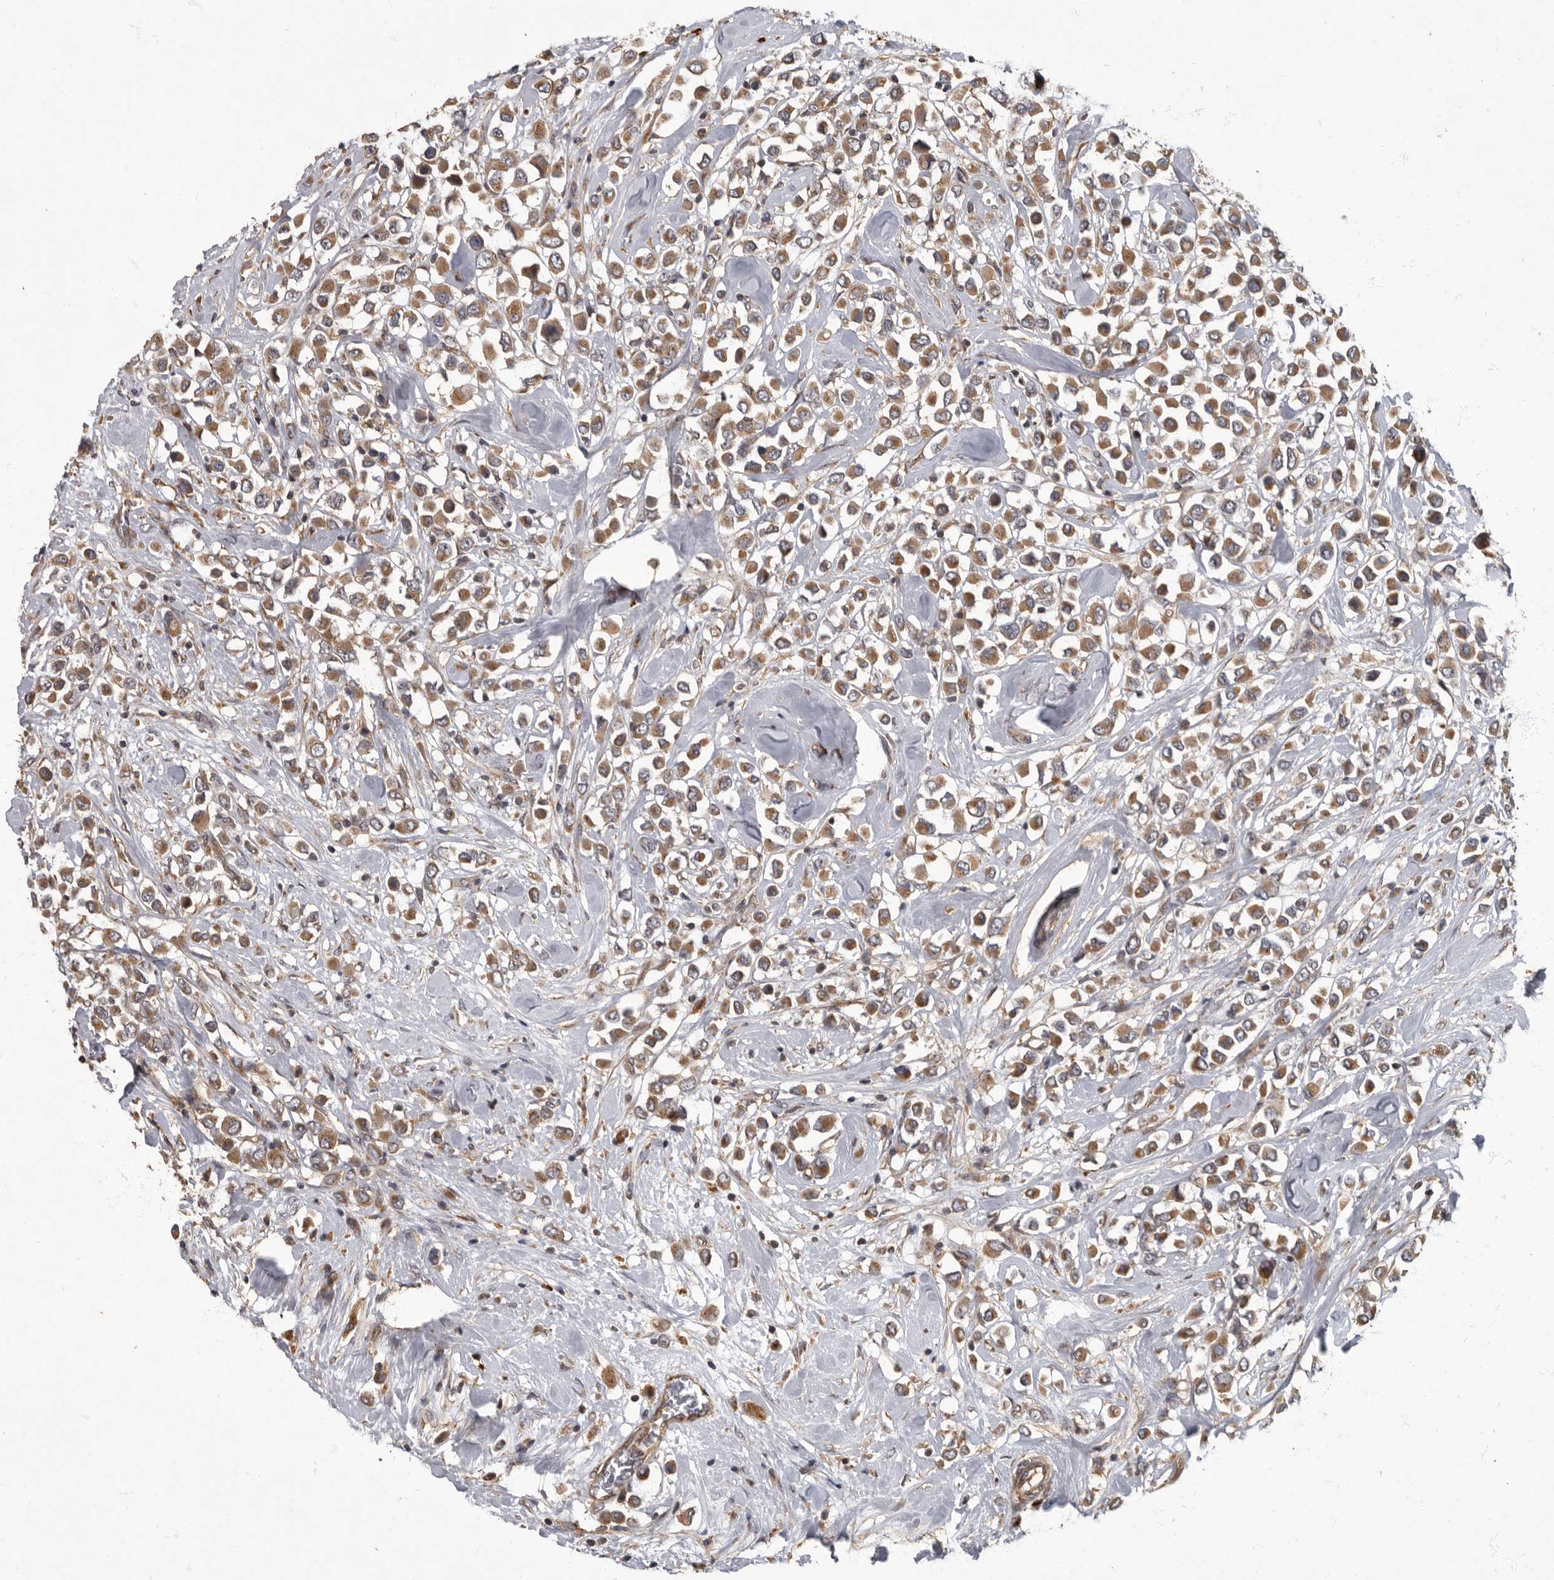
{"staining": {"intensity": "moderate", "quantity": ">75%", "location": "cytoplasmic/membranous"}, "tissue": "breast cancer", "cell_type": "Tumor cells", "image_type": "cancer", "snomed": [{"axis": "morphology", "description": "Duct carcinoma"}, {"axis": "topography", "description": "Breast"}], "caption": "High-power microscopy captured an immunohistochemistry micrograph of invasive ductal carcinoma (breast), revealing moderate cytoplasmic/membranous expression in approximately >75% of tumor cells.", "gene": "IQCK", "patient": {"sex": "female", "age": 61}}